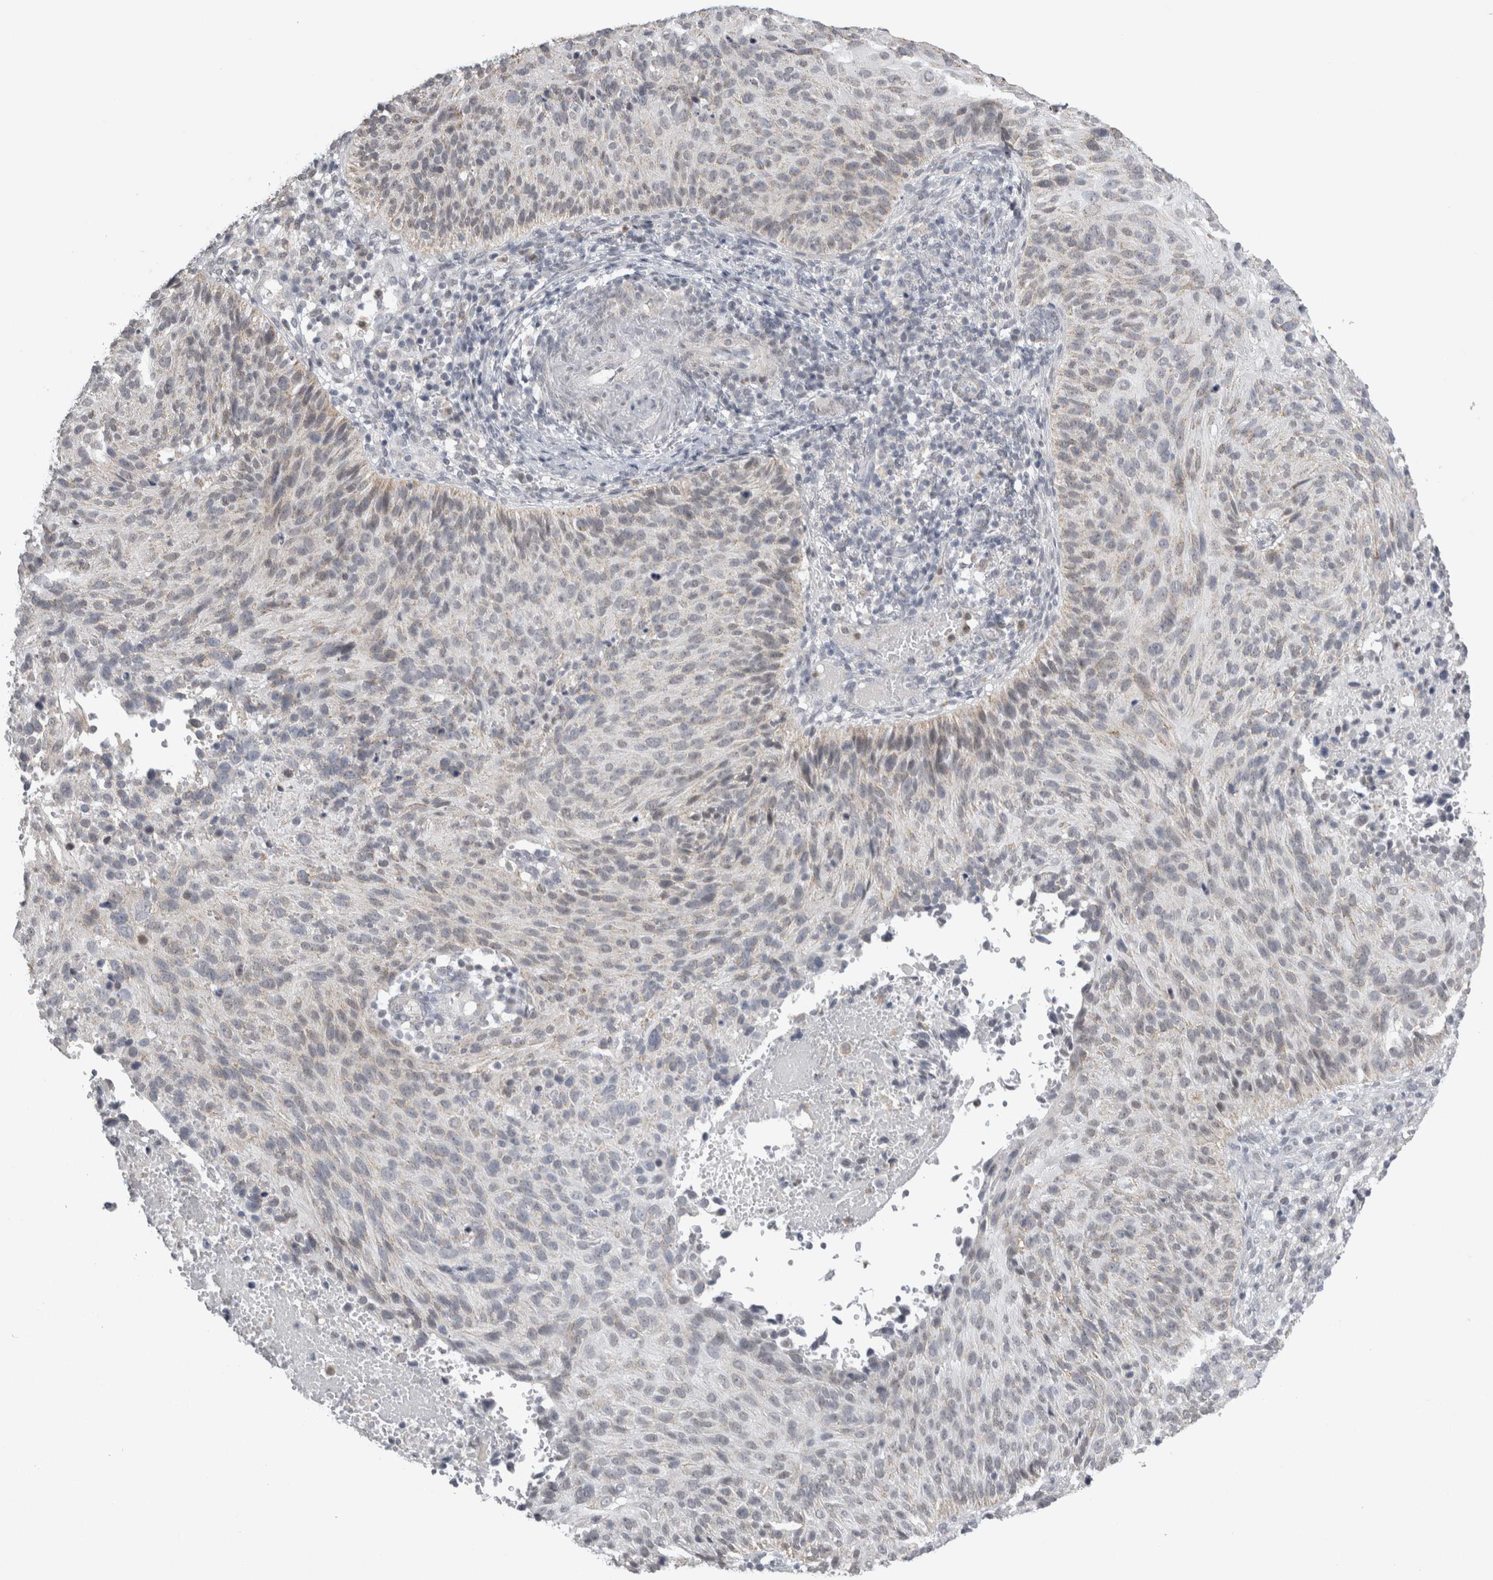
{"staining": {"intensity": "negative", "quantity": "none", "location": "none"}, "tissue": "cervical cancer", "cell_type": "Tumor cells", "image_type": "cancer", "snomed": [{"axis": "morphology", "description": "Squamous cell carcinoma, NOS"}, {"axis": "topography", "description": "Cervix"}], "caption": "Tumor cells show no significant protein expression in cervical squamous cell carcinoma.", "gene": "PLIN1", "patient": {"sex": "female", "age": 74}}